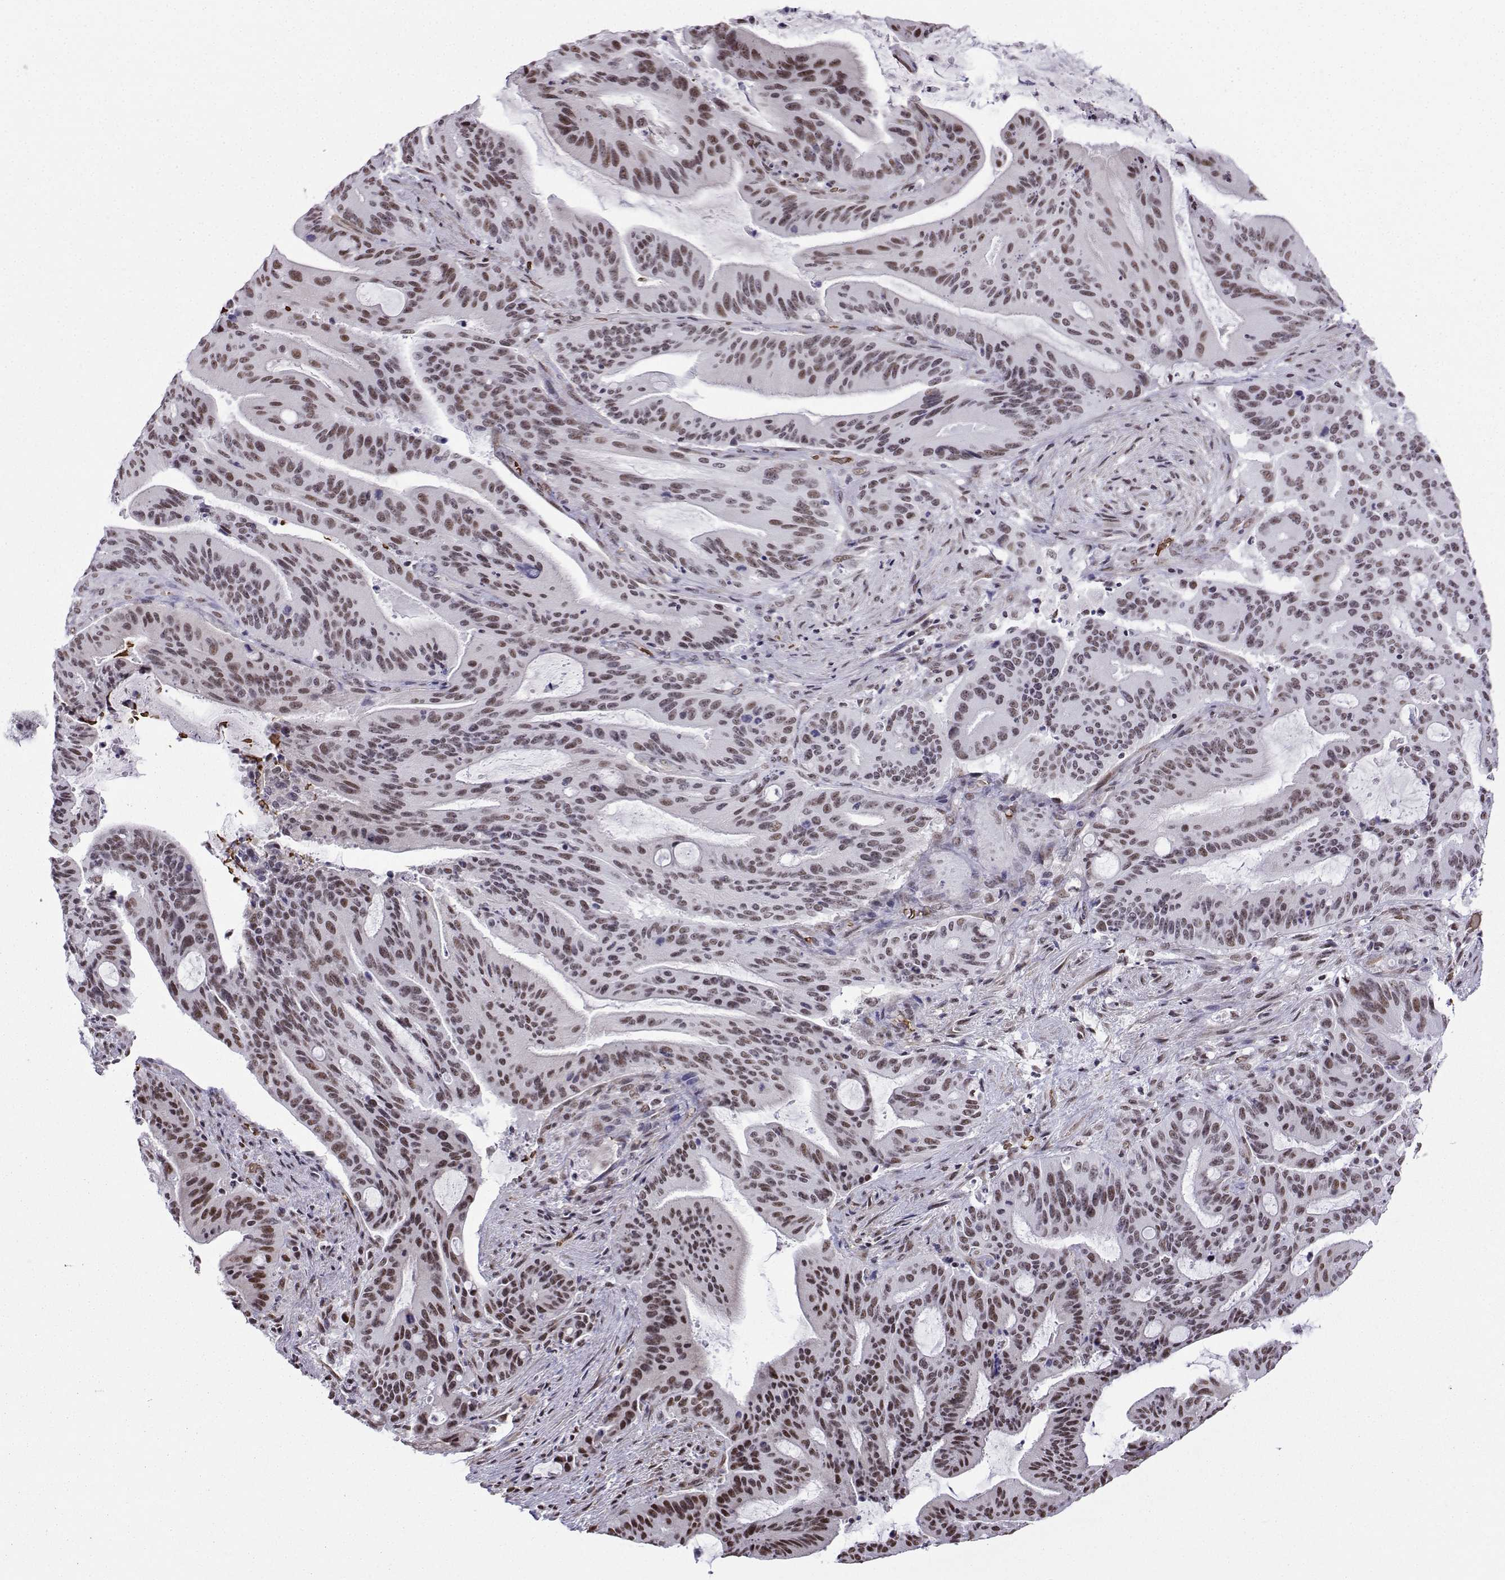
{"staining": {"intensity": "weak", "quantity": ">75%", "location": "nuclear"}, "tissue": "liver cancer", "cell_type": "Tumor cells", "image_type": "cancer", "snomed": [{"axis": "morphology", "description": "Cholangiocarcinoma"}, {"axis": "topography", "description": "Liver"}], "caption": "This micrograph reveals cholangiocarcinoma (liver) stained with immunohistochemistry (IHC) to label a protein in brown. The nuclear of tumor cells show weak positivity for the protein. Nuclei are counter-stained blue.", "gene": "CCNK", "patient": {"sex": "female", "age": 73}}